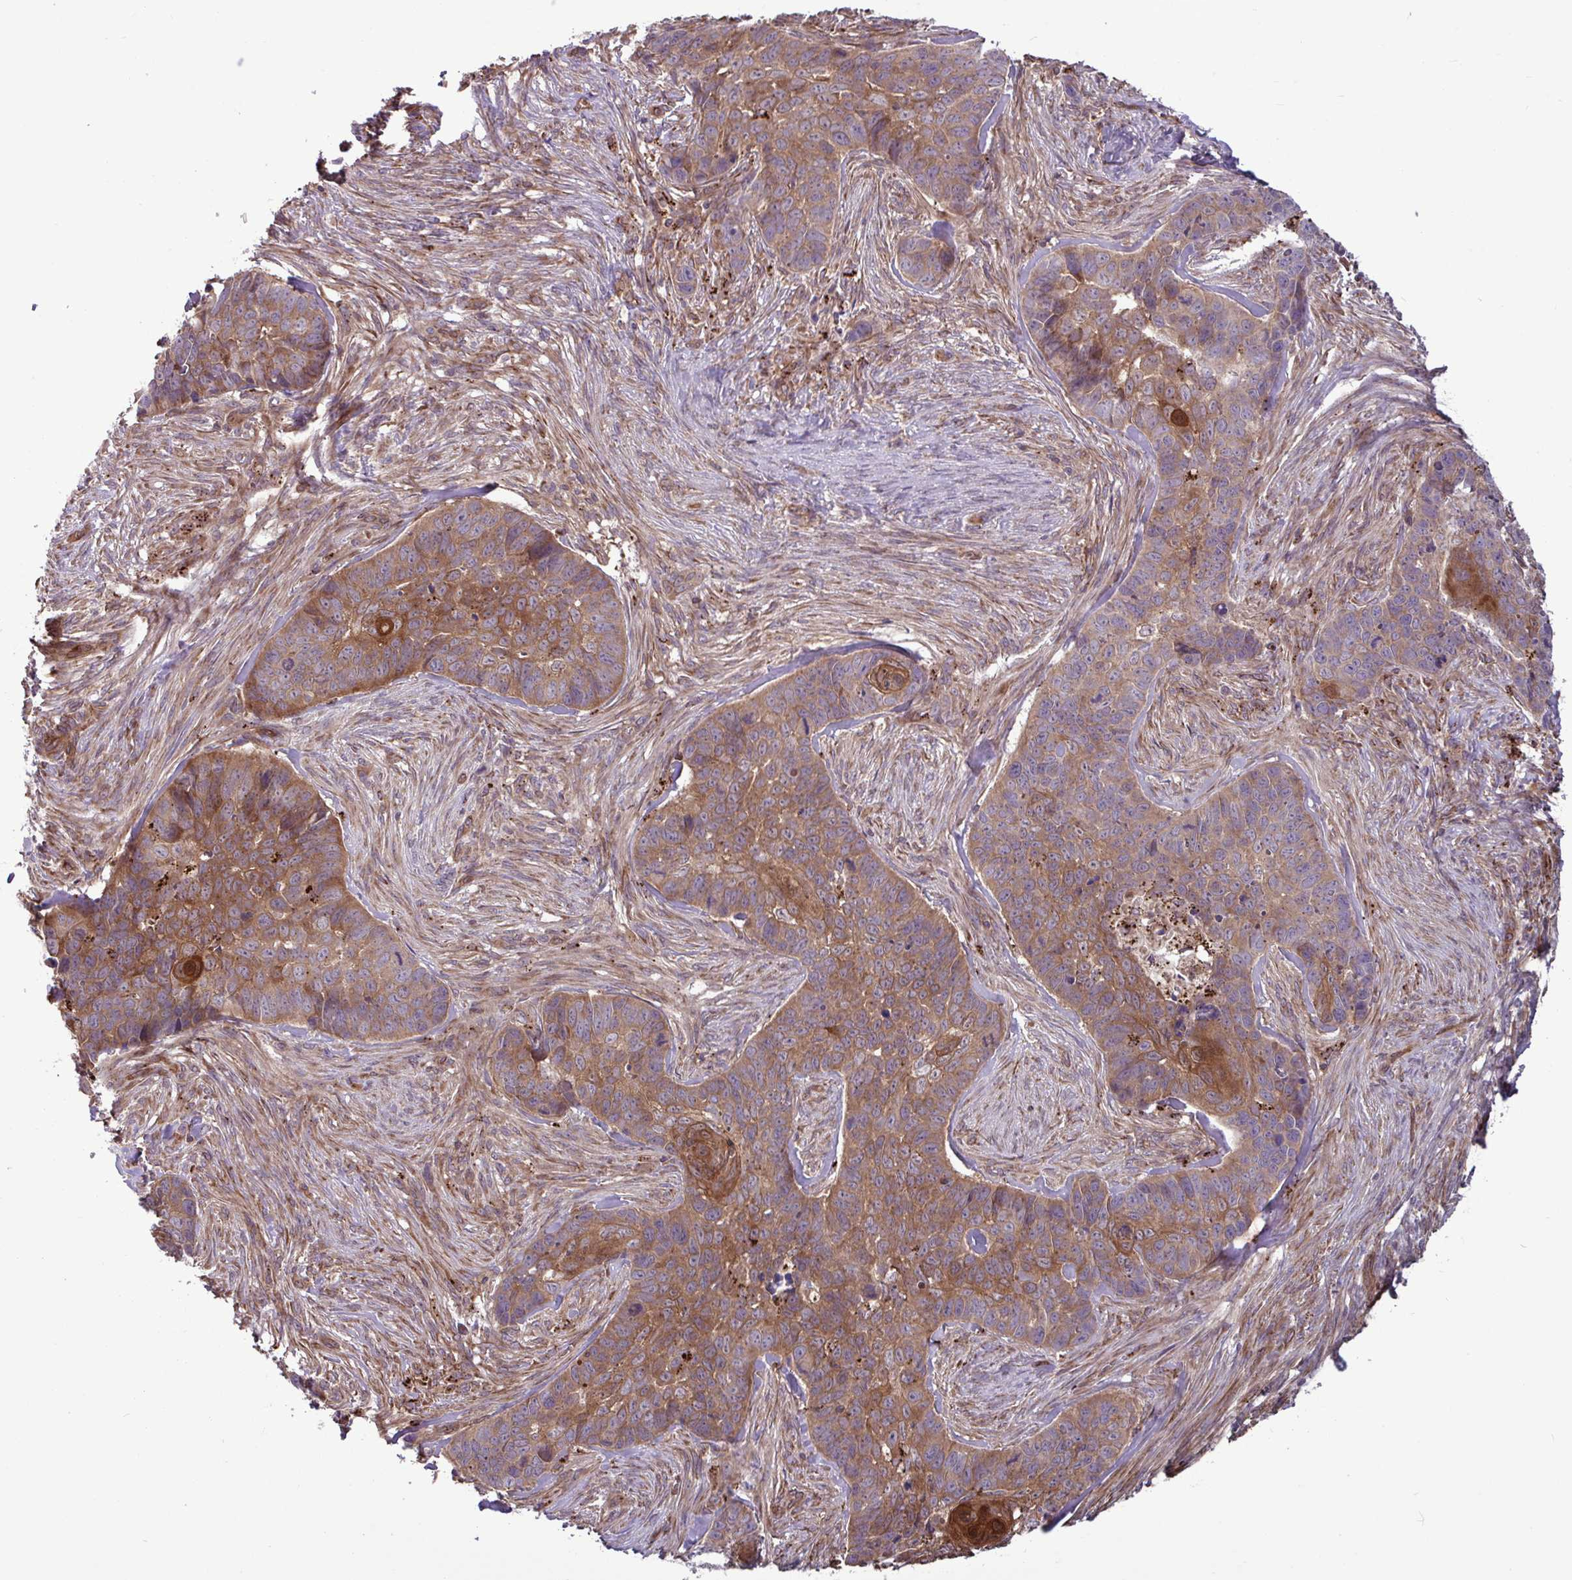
{"staining": {"intensity": "moderate", "quantity": ">75%", "location": "cytoplasmic/membranous"}, "tissue": "skin cancer", "cell_type": "Tumor cells", "image_type": "cancer", "snomed": [{"axis": "morphology", "description": "Basal cell carcinoma"}, {"axis": "topography", "description": "Skin"}], "caption": "Immunohistochemical staining of human skin basal cell carcinoma displays medium levels of moderate cytoplasmic/membranous protein expression in about >75% of tumor cells. (IHC, brightfield microscopy, high magnification).", "gene": "GLTP", "patient": {"sex": "female", "age": 82}}